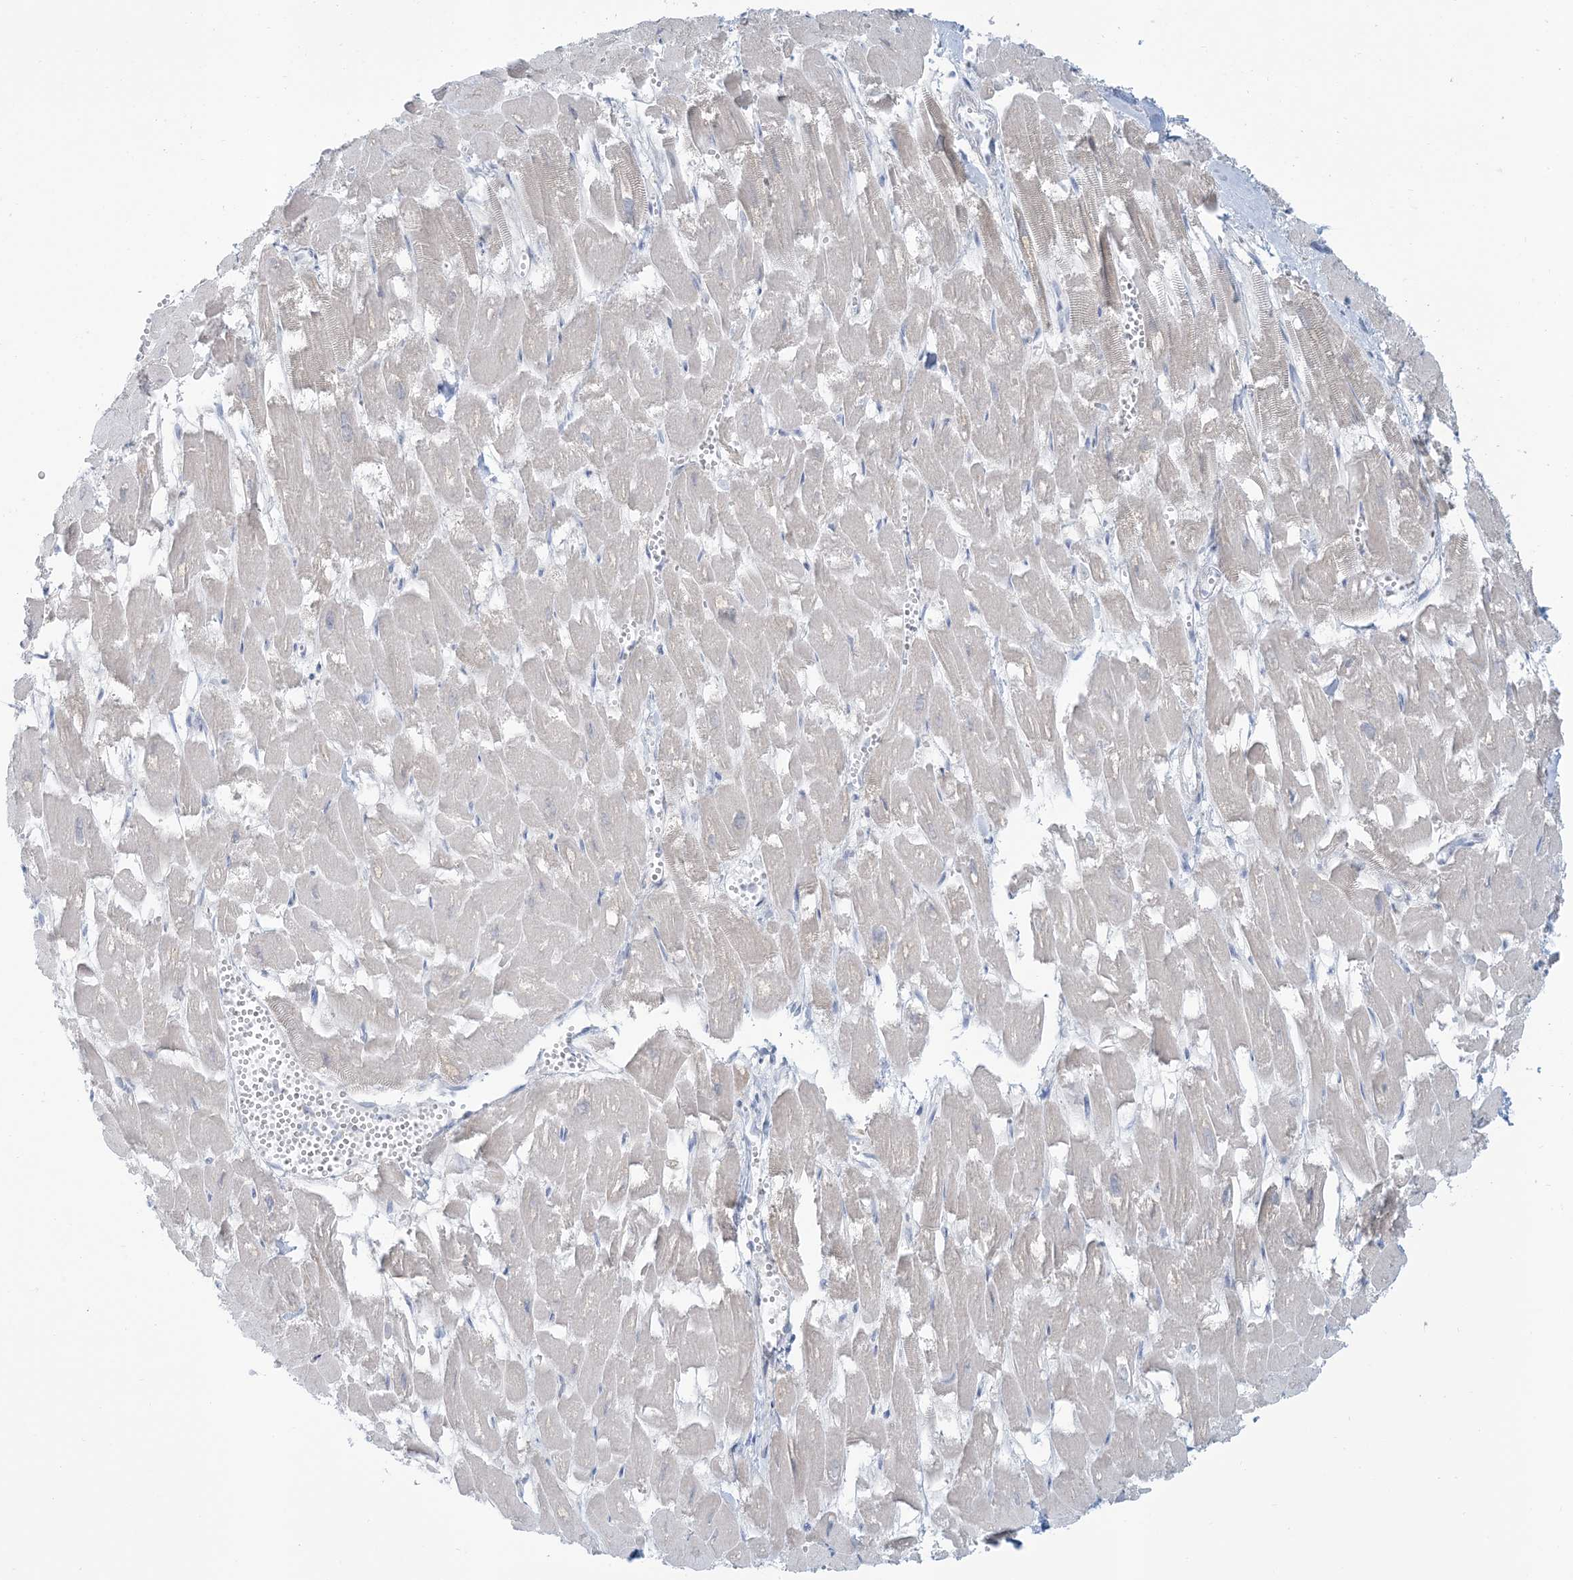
{"staining": {"intensity": "negative", "quantity": "none", "location": "none"}, "tissue": "heart muscle", "cell_type": "Cardiomyocytes", "image_type": "normal", "snomed": [{"axis": "morphology", "description": "Normal tissue, NOS"}, {"axis": "topography", "description": "Heart"}], "caption": "High magnification brightfield microscopy of unremarkable heart muscle stained with DAB (3,3'-diaminobenzidine) (brown) and counterstained with hematoxylin (blue): cardiomyocytes show no significant expression. (DAB (3,3'-diaminobenzidine) immunohistochemistry, high magnification).", "gene": "ZDHHC4", "patient": {"sex": "male", "age": 54}}